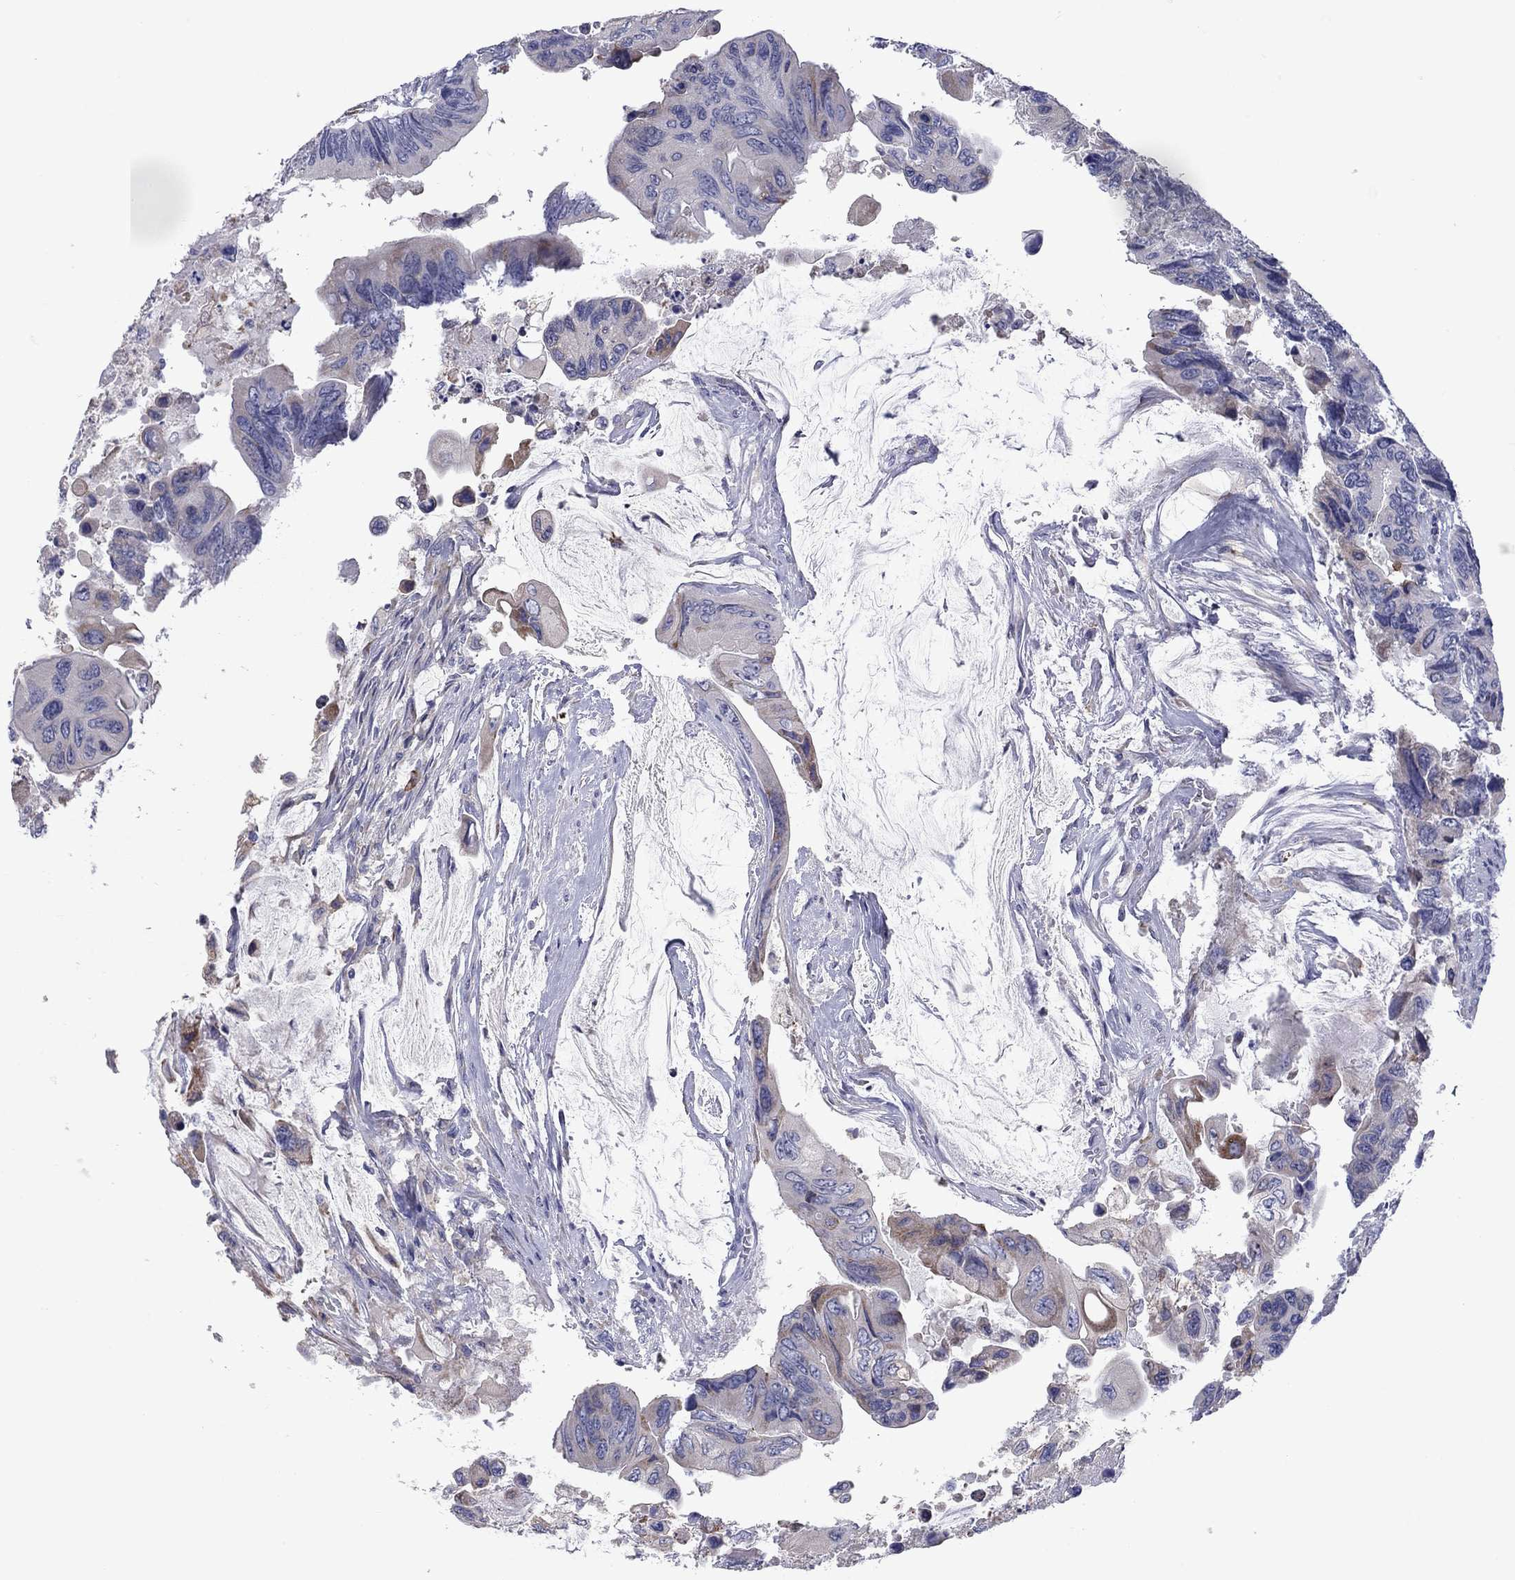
{"staining": {"intensity": "weak", "quantity": "<25%", "location": "cytoplasmic/membranous"}, "tissue": "colorectal cancer", "cell_type": "Tumor cells", "image_type": "cancer", "snomed": [{"axis": "morphology", "description": "Adenocarcinoma, NOS"}, {"axis": "topography", "description": "Rectum"}], "caption": "IHC of colorectal adenocarcinoma shows no expression in tumor cells.", "gene": "TMPRSS11A", "patient": {"sex": "male", "age": 63}}